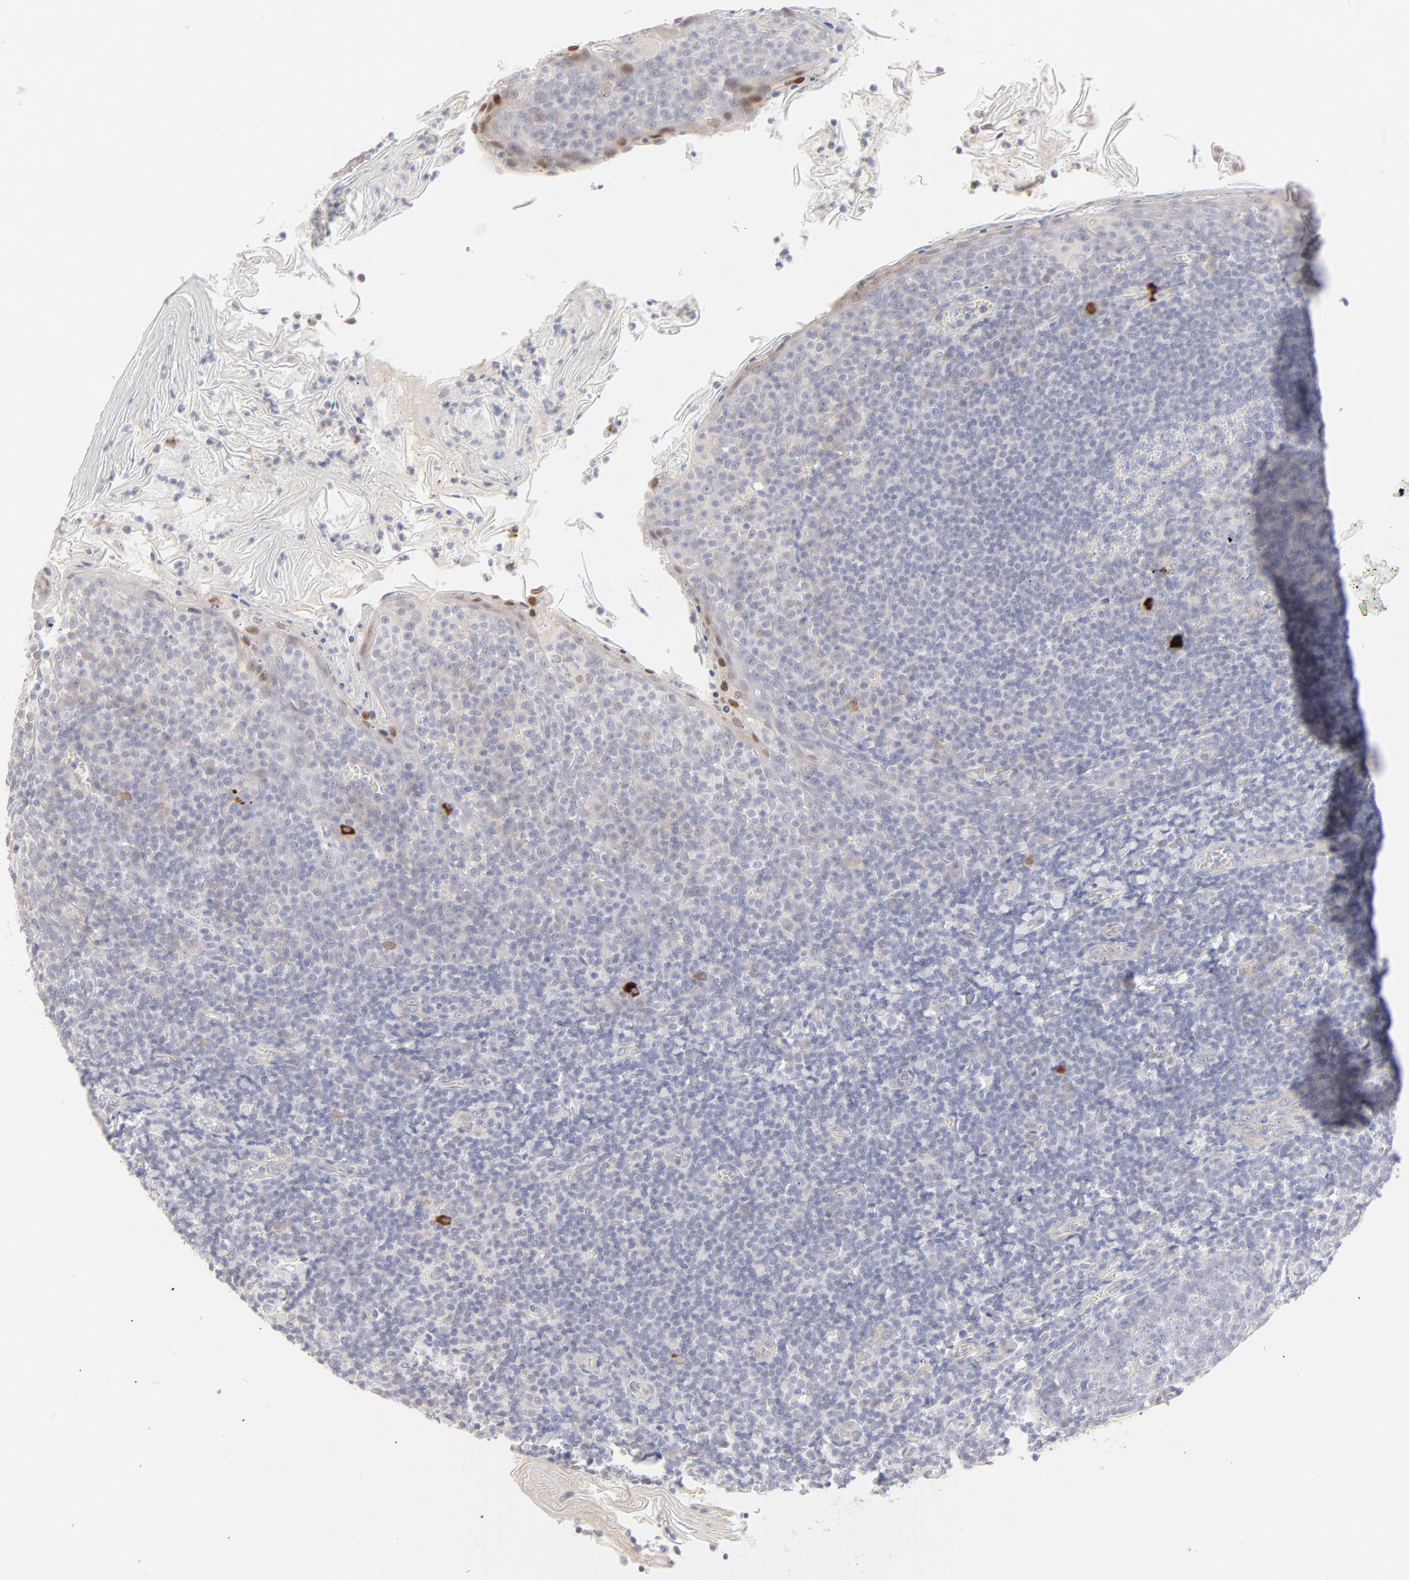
{"staining": {"intensity": "negative", "quantity": "none", "location": "none"}, "tissue": "tonsil", "cell_type": "Germinal center cells", "image_type": "normal", "snomed": [{"axis": "morphology", "description": "Normal tissue, NOS"}, {"axis": "topography", "description": "Tonsil"}], "caption": "Immunohistochemistry (IHC) of benign human tonsil displays no staining in germinal center cells. Brightfield microscopy of immunohistochemistry stained with DAB (3,3'-diaminobenzidine) (brown) and hematoxylin (blue), captured at high magnification.", "gene": "ELF3", "patient": {"sex": "male", "age": 31}}